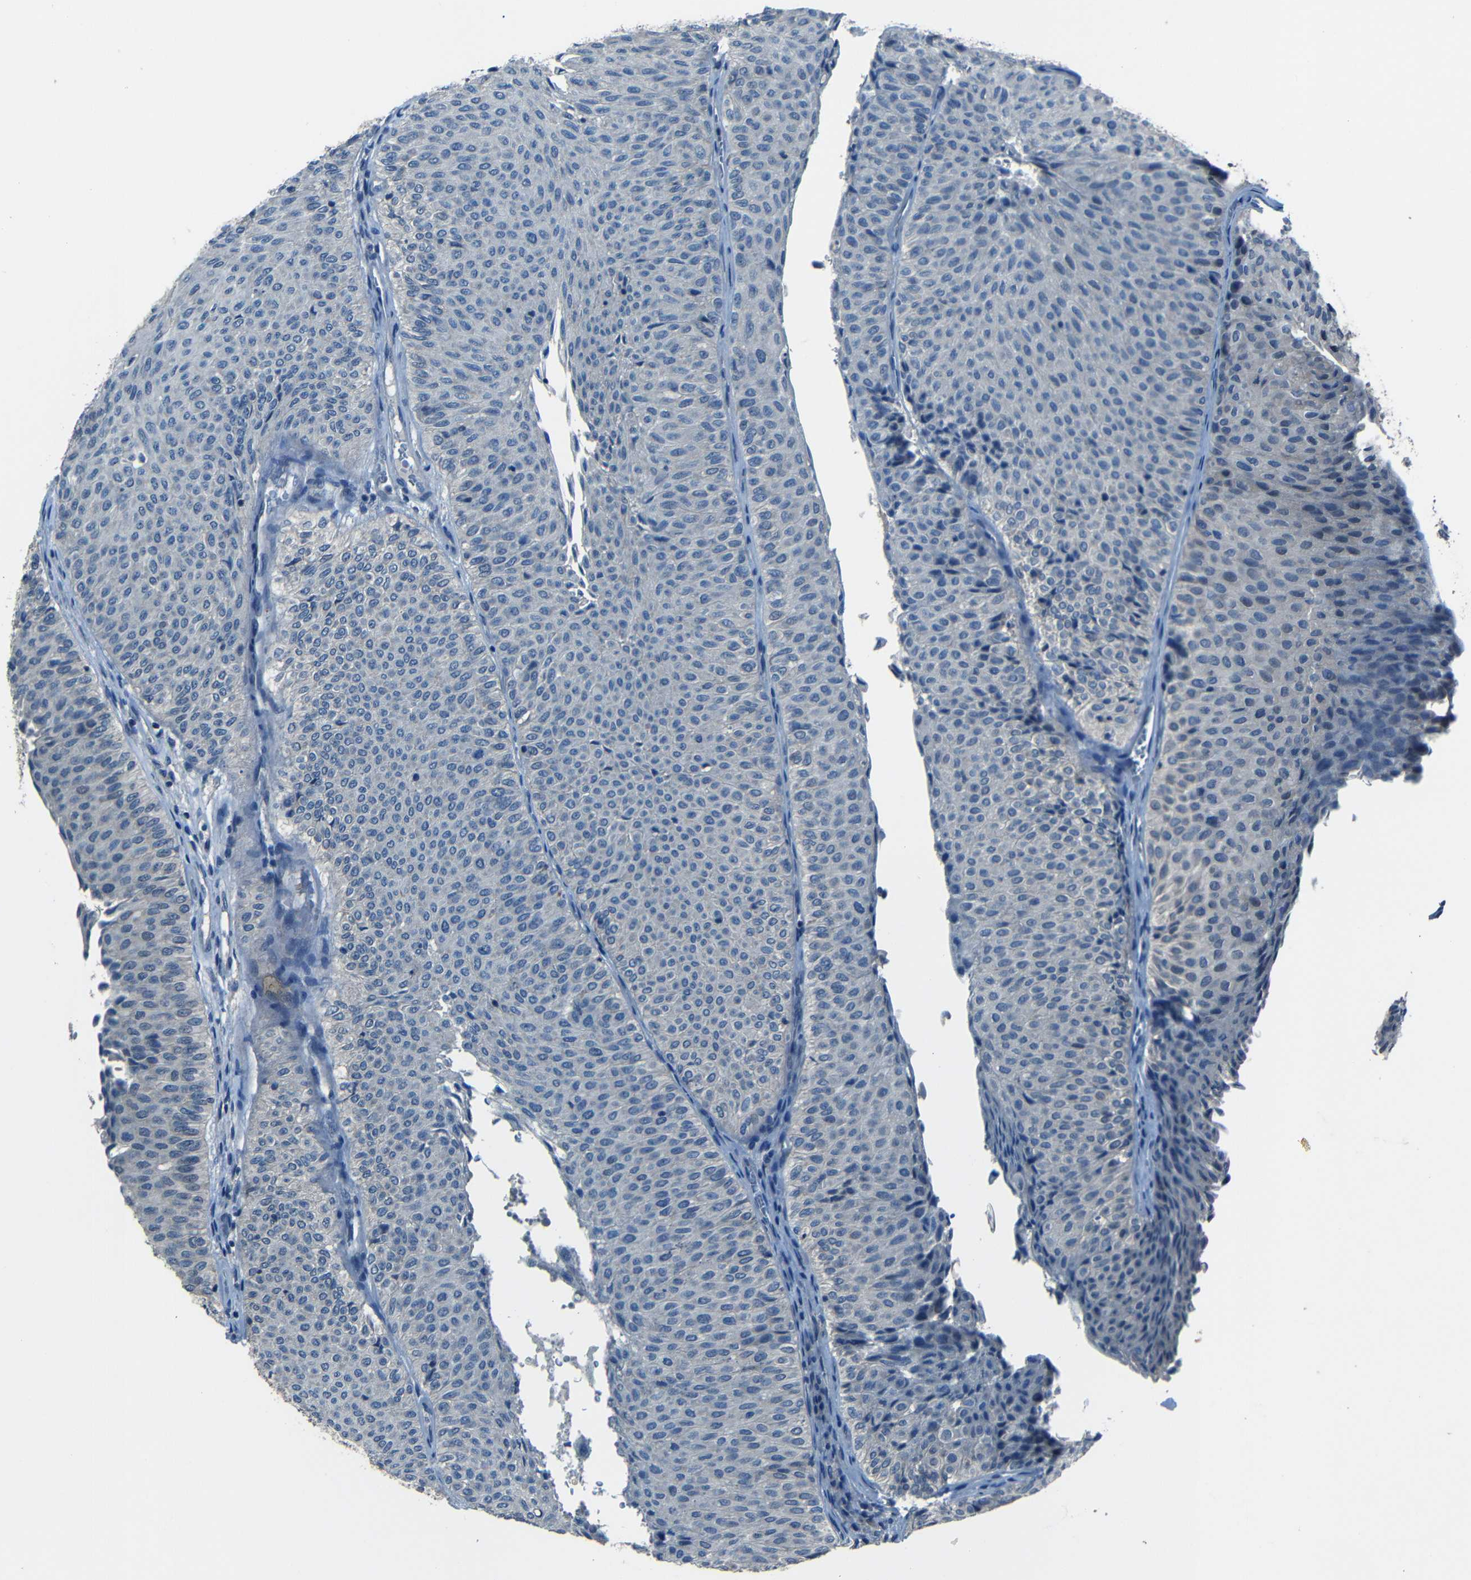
{"staining": {"intensity": "negative", "quantity": "none", "location": "none"}, "tissue": "urothelial cancer", "cell_type": "Tumor cells", "image_type": "cancer", "snomed": [{"axis": "morphology", "description": "Urothelial carcinoma, Low grade"}, {"axis": "topography", "description": "Urinary bladder"}], "caption": "IHC photomicrograph of neoplastic tissue: human urothelial cancer stained with DAB (3,3'-diaminobenzidine) exhibits no significant protein expression in tumor cells.", "gene": "SLA", "patient": {"sex": "male", "age": 78}}